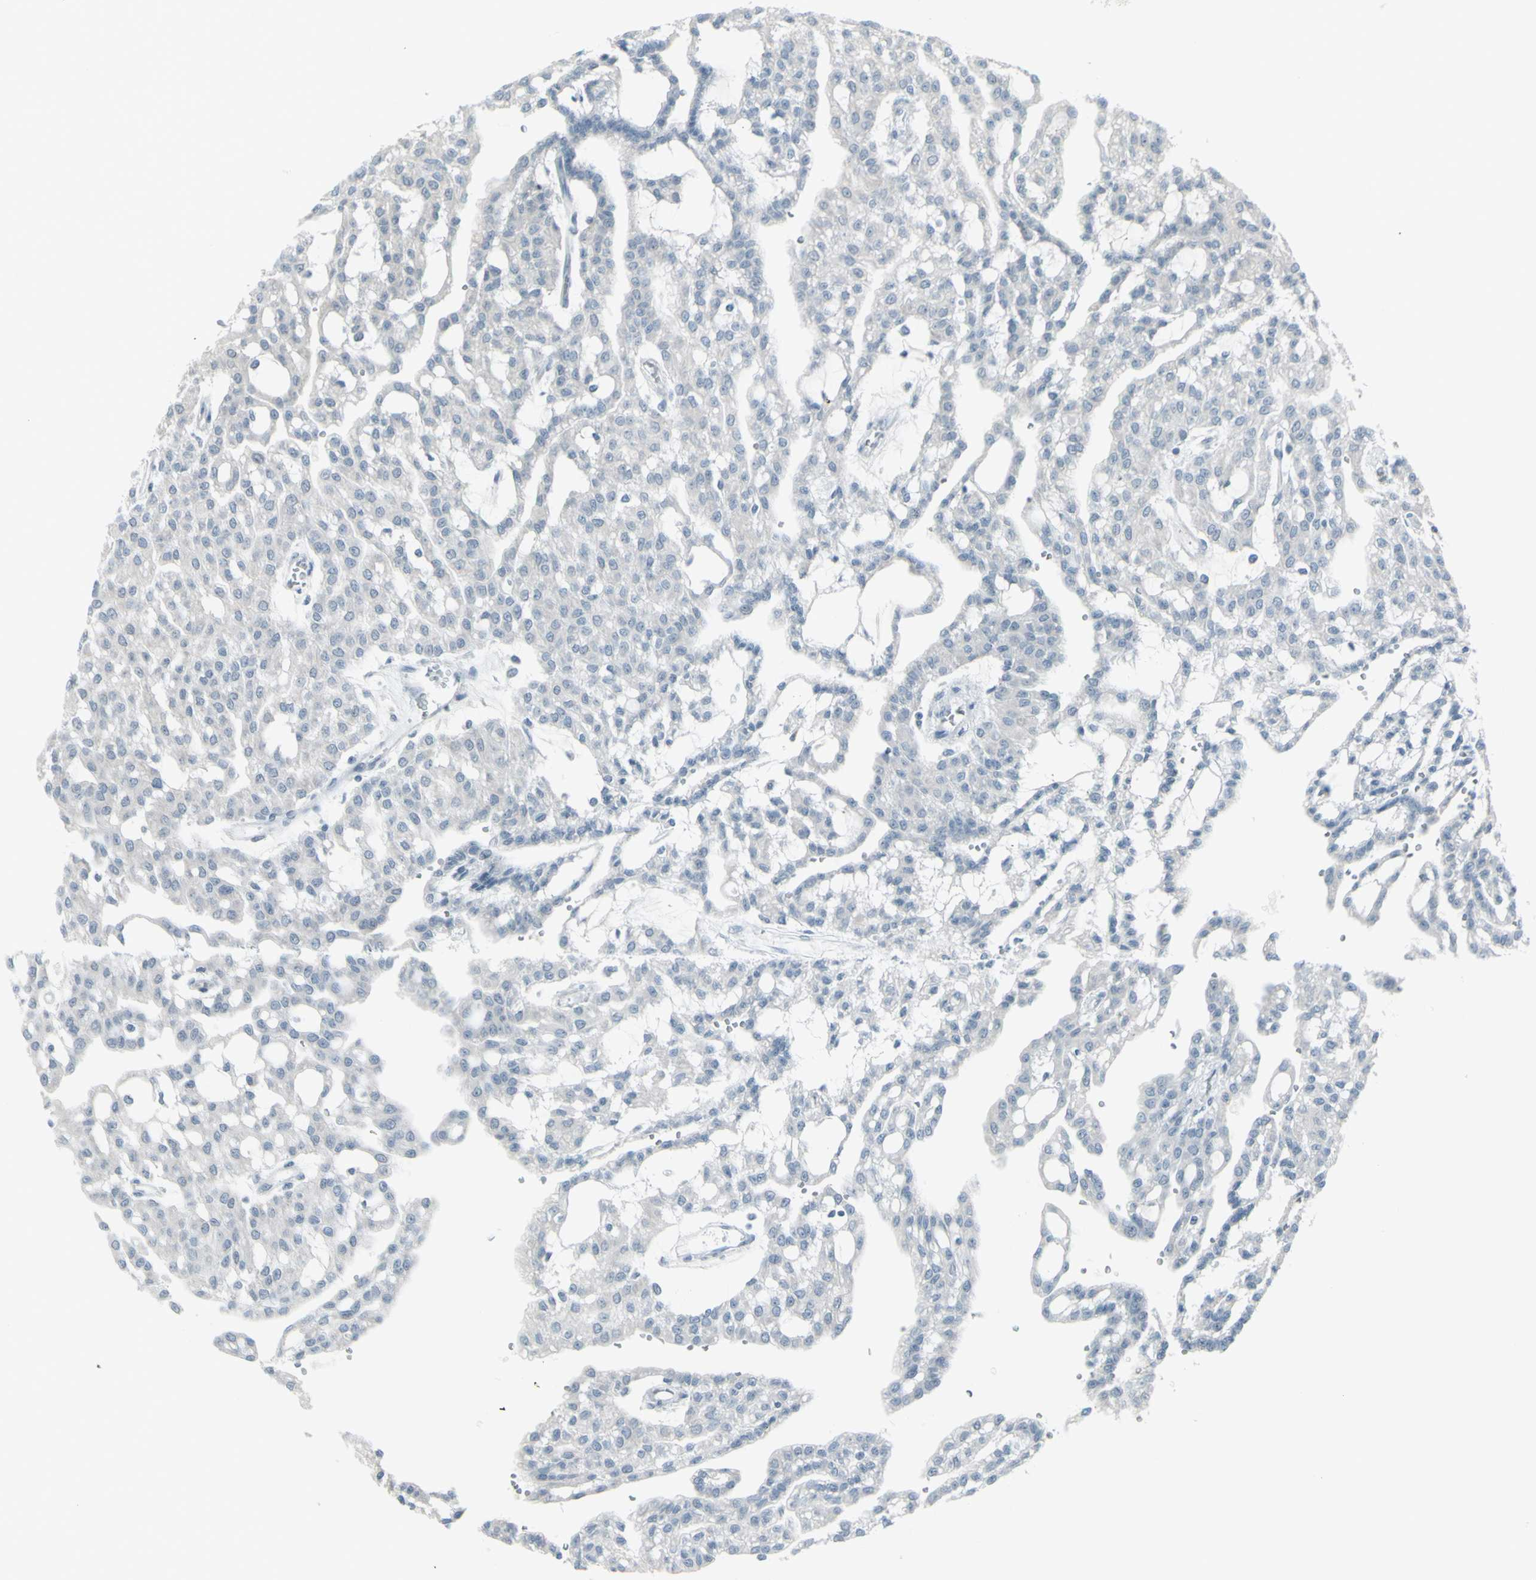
{"staining": {"intensity": "negative", "quantity": "none", "location": "none"}, "tissue": "renal cancer", "cell_type": "Tumor cells", "image_type": "cancer", "snomed": [{"axis": "morphology", "description": "Adenocarcinoma, NOS"}, {"axis": "topography", "description": "Kidney"}], "caption": "Immunohistochemistry of human adenocarcinoma (renal) displays no positivity in tumor cells.", "gene": "RAB3A", "patient": {"sex": "male", "age": 63}}